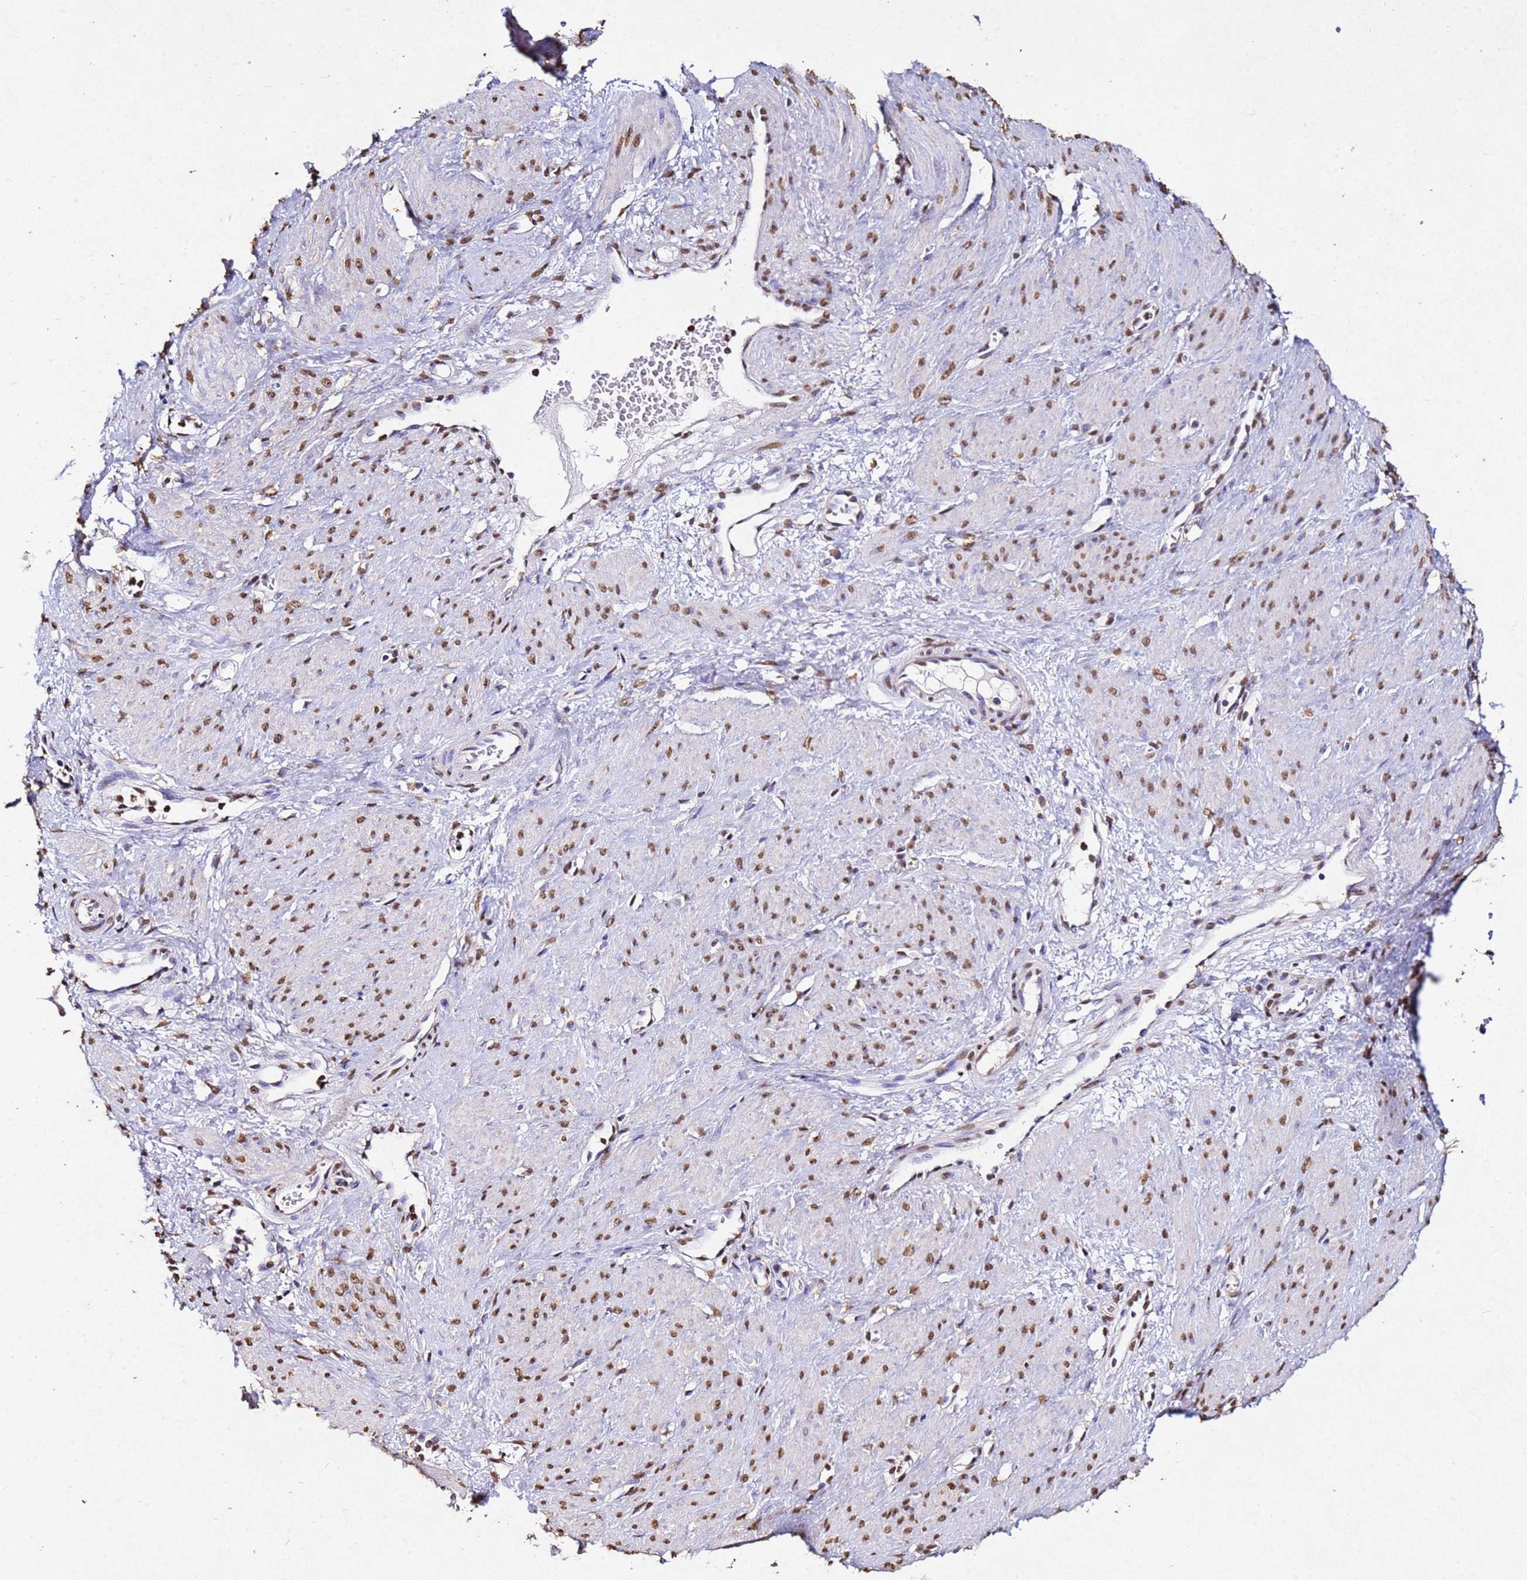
{"staining": {"intensity": "moderate", "quantity": ">75%", "location": "nuclear"}, "tissue": "smooth muscle", "cell_type": "Smooth muscle cells", "image_type": "normal", "snomed": [{"axis": "morphology", "description": "Normal tissue, NOS"}, {"axis": "topography", "description": "Smooth muscle"}, {"axis": "topography", "description": "Uterus"}], "caption": "IHC photomicrograph of benign smooth muscle stained for a protein (brown), which demonstrates medium levels of moderate nuclear positivity in approximately >75% of smooth muscle cells.", "gene": "MYOCD", "patient": {"sex": "female", "age": 39}}